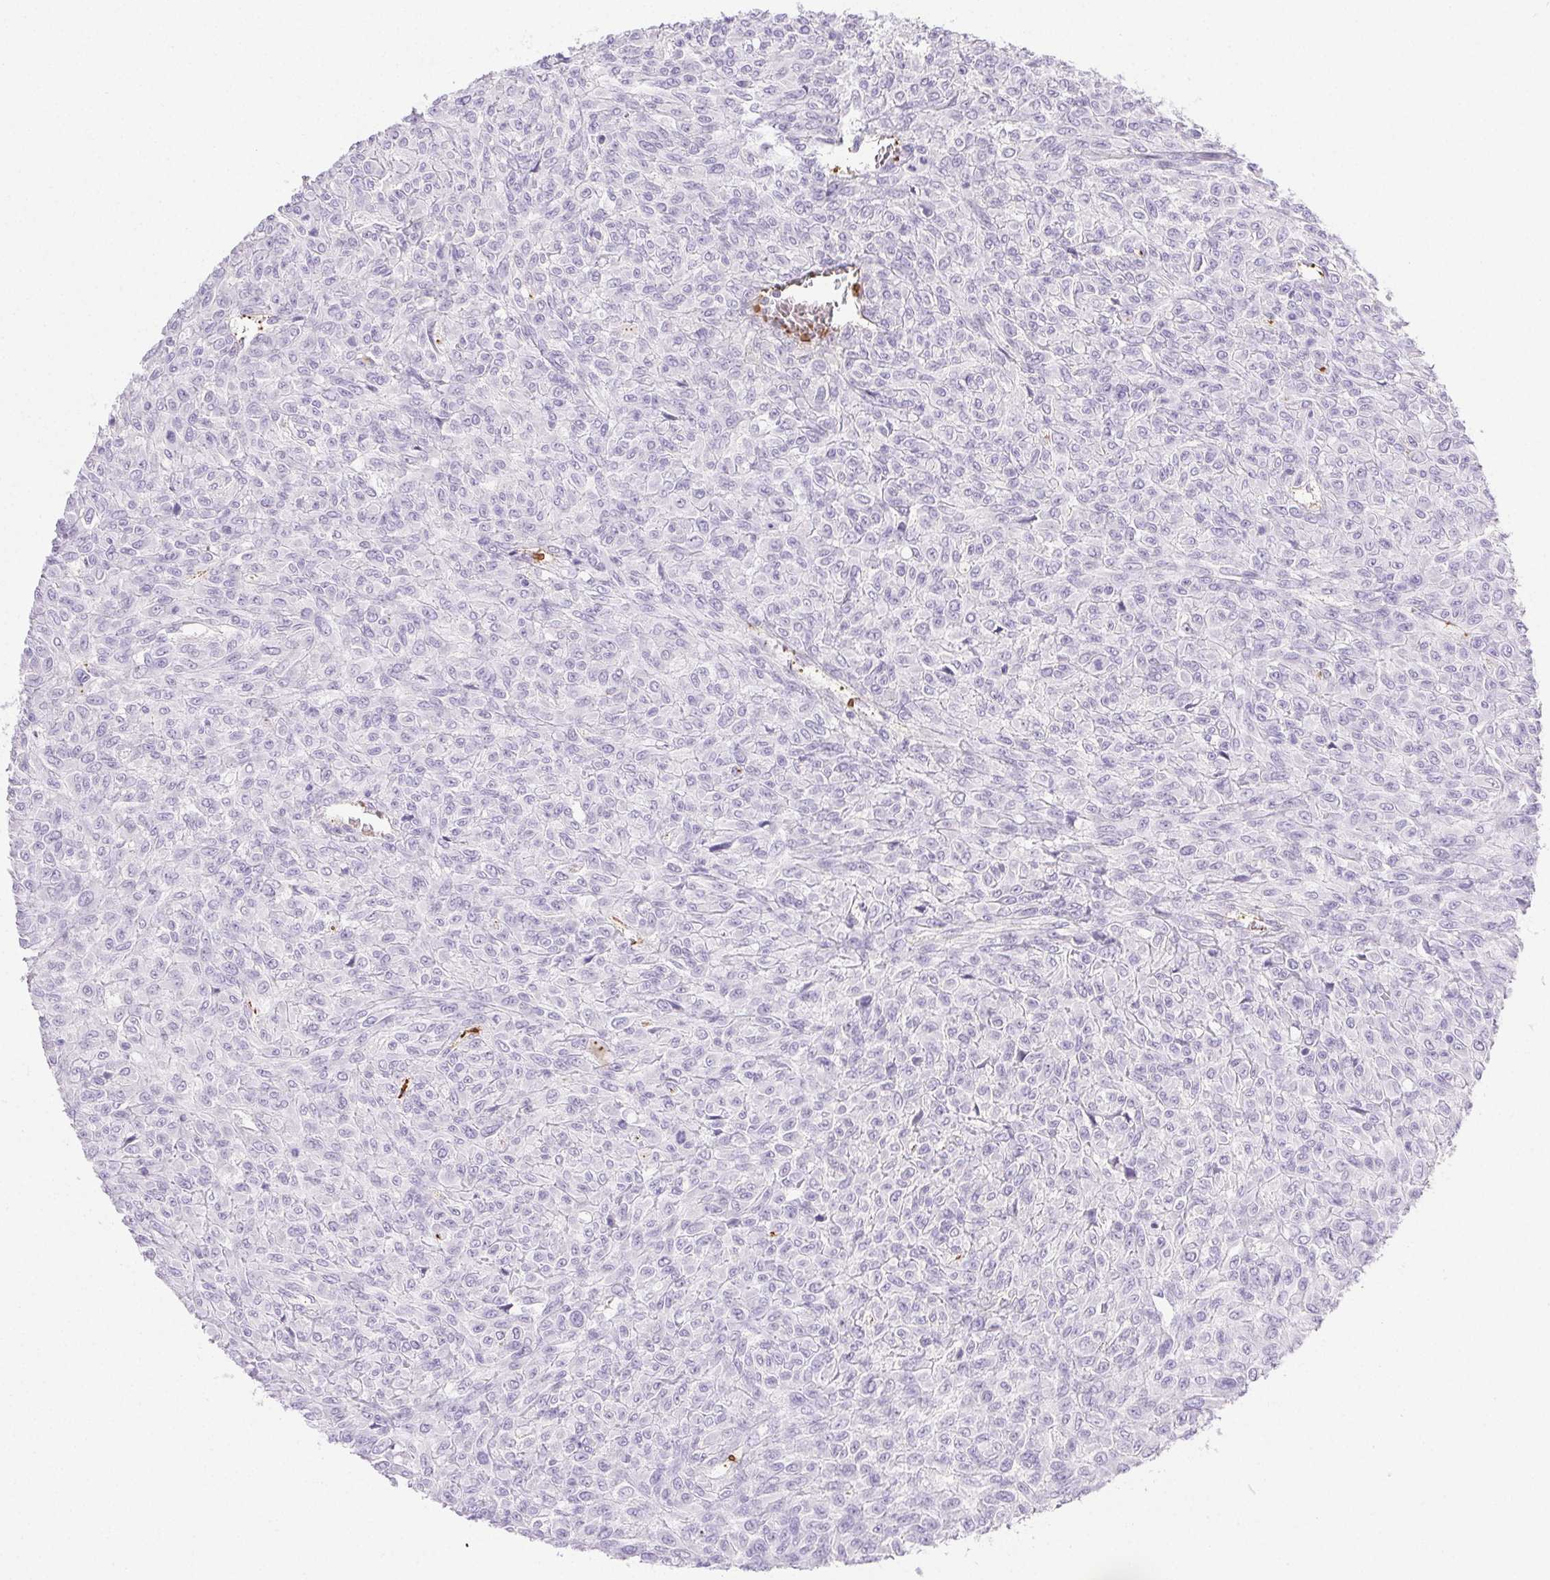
{"staining": {"intensity": "negative", "quantity": "none", "location": "none"}, "tissue": "renal cancer", "cell_type": "Tumor cells", "image_type": "cancer", "snomed": [{"axis": "morphology", "description": "Adenocarcinoma, NOS"}, {"axis": "topography", "description": "Kidney"}], "caption": "The micrograph shows no significant staining in tumor cells of renal cancer (adenocarcinoma). The staining is performed using DAB brown chromogen with nuclei counter-stained in using hematoxylin.", "gene": "FGA", "patient": {"sex": "male", "age": 58}}